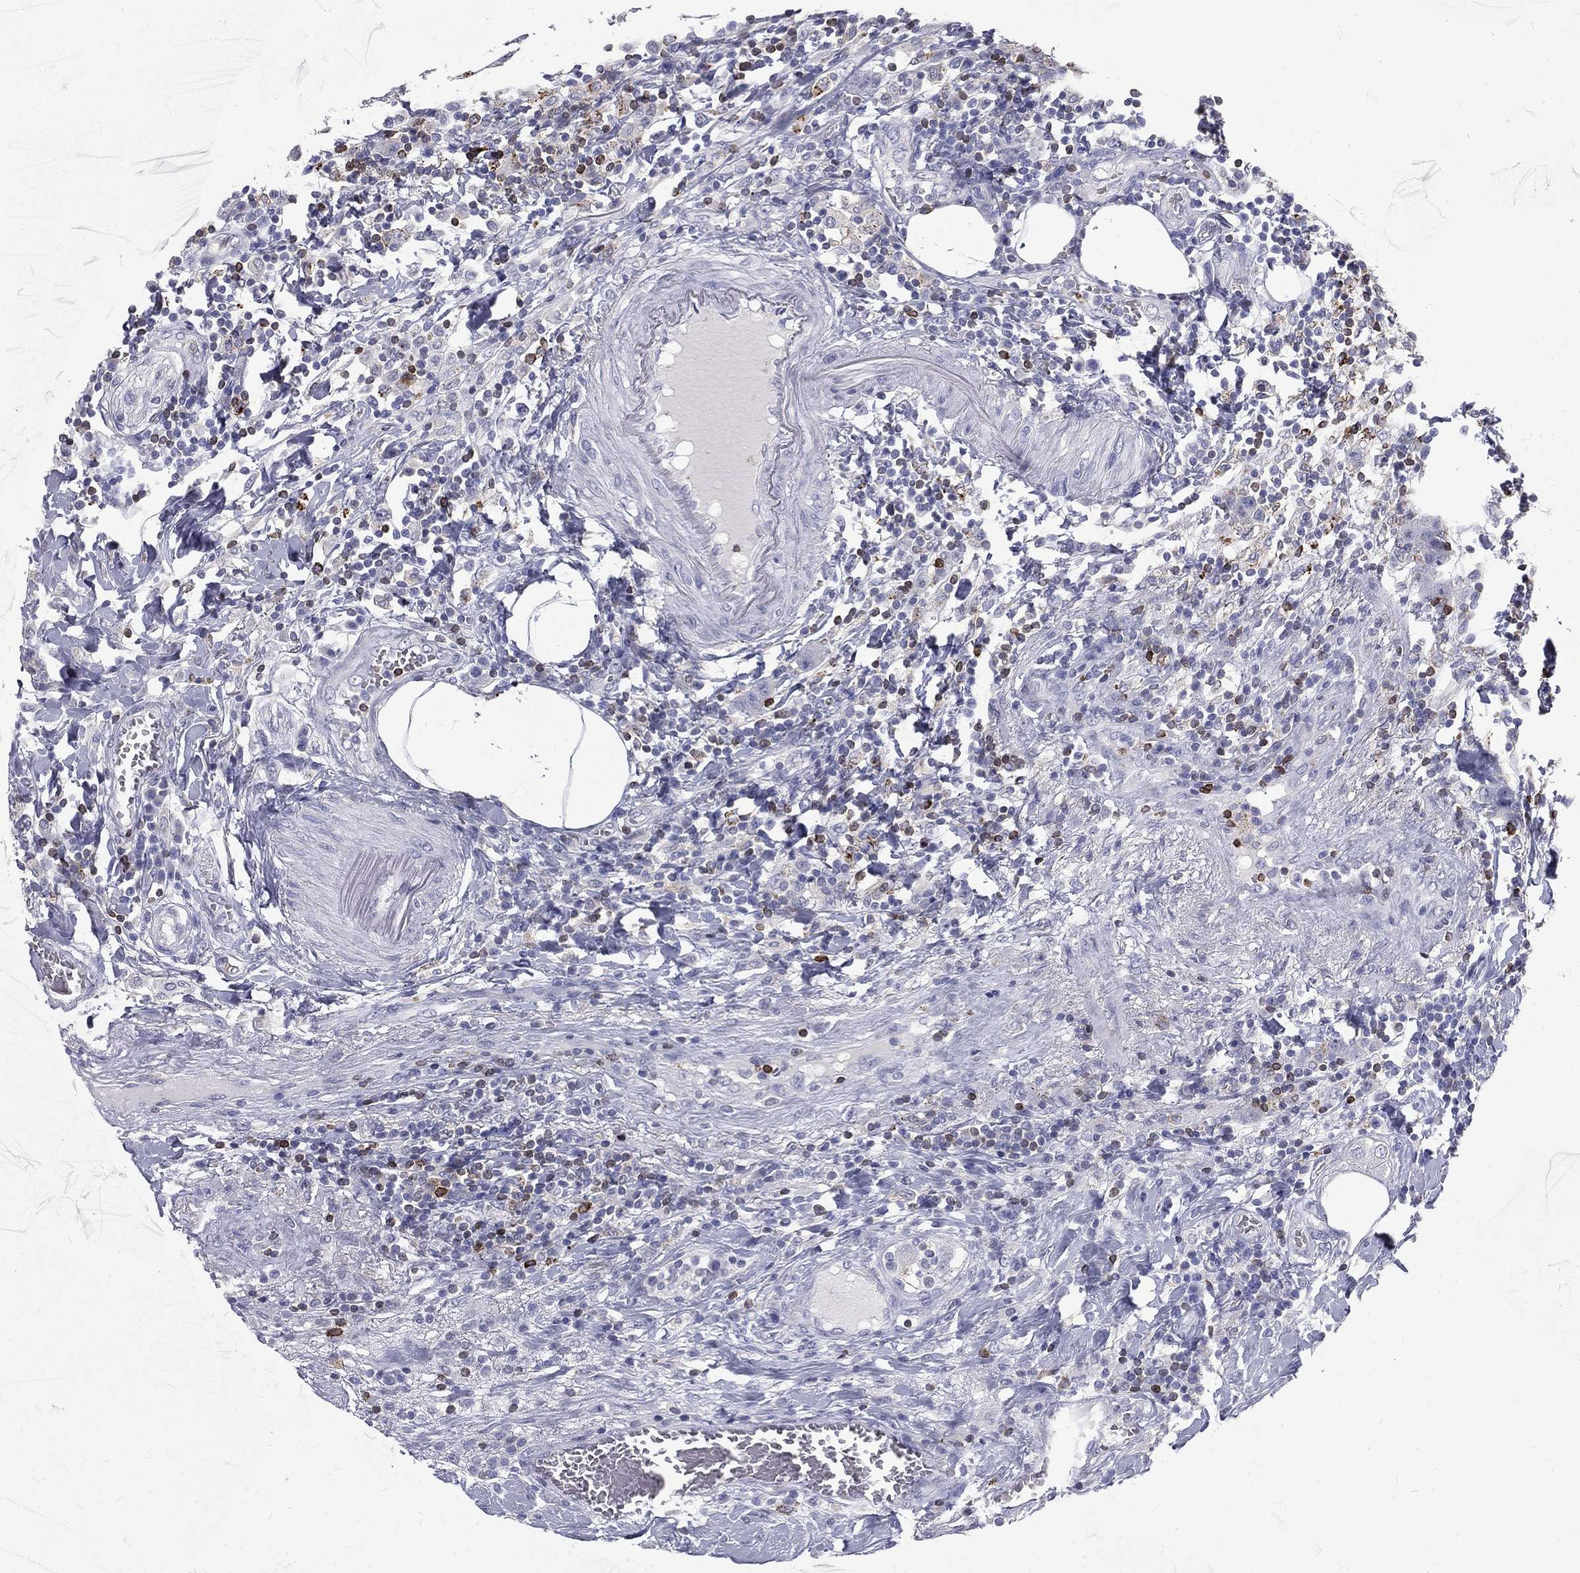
{"staining": {"intensity": "negative", "quantity": "none", "location": "none"}, "tissue": "colorectal cancer", "cell_type": "Tumor cells", "image_type": "cancer", "snomed": [{"axis": "morphology", "description": "Adenocarcinoma, NOS"}, {"axis": "topography", "description": "Colon"}], "caption": "Tumor cells are negative for brown protein staining in colorectal cancer.", "gene": "CTSW", "patient": {"sex": "female", "age": 48}}